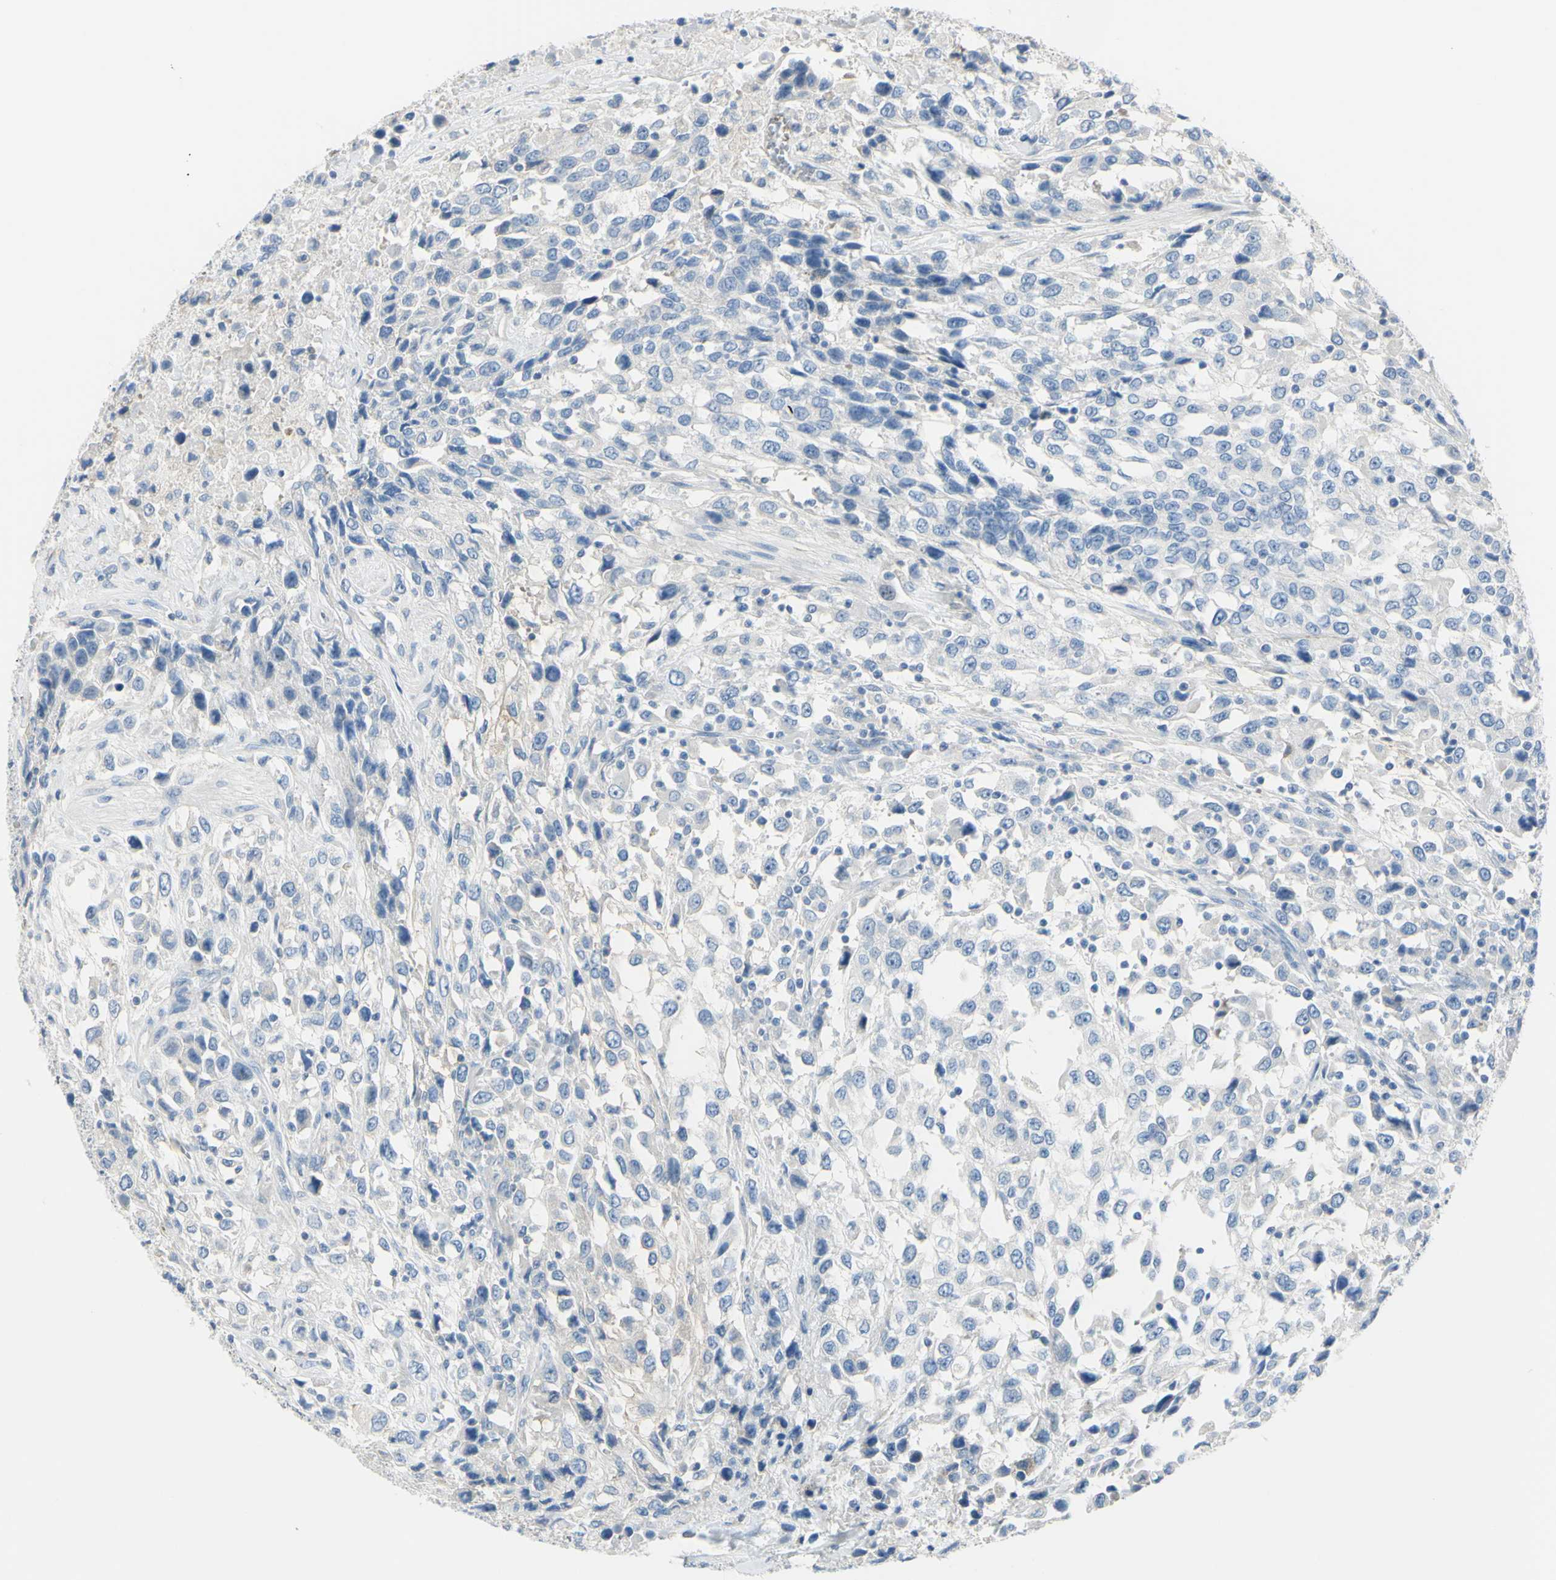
{"staining": {"intensity": "negative", "quantity": "none", "location": "none"}, "tissue": "urothelial cancer", "cell_type": "Tumor cells", "image_type": "cancer", "snomed": [{"axis": "morphology", "description": "Urothelial carcinoma, High grade"}, {"axis": "topography", "description": "Urinary bladder"}], "caption": "High magnification brightfield microscopy of urothelial carcinoma (high-grade) stained with DAB (brown) and counterstained with hematoxylin (blue): tumor cells show no significant positivity.", "gene": "NCBP2L", "patient": {"sex": "female", "age": 80}}